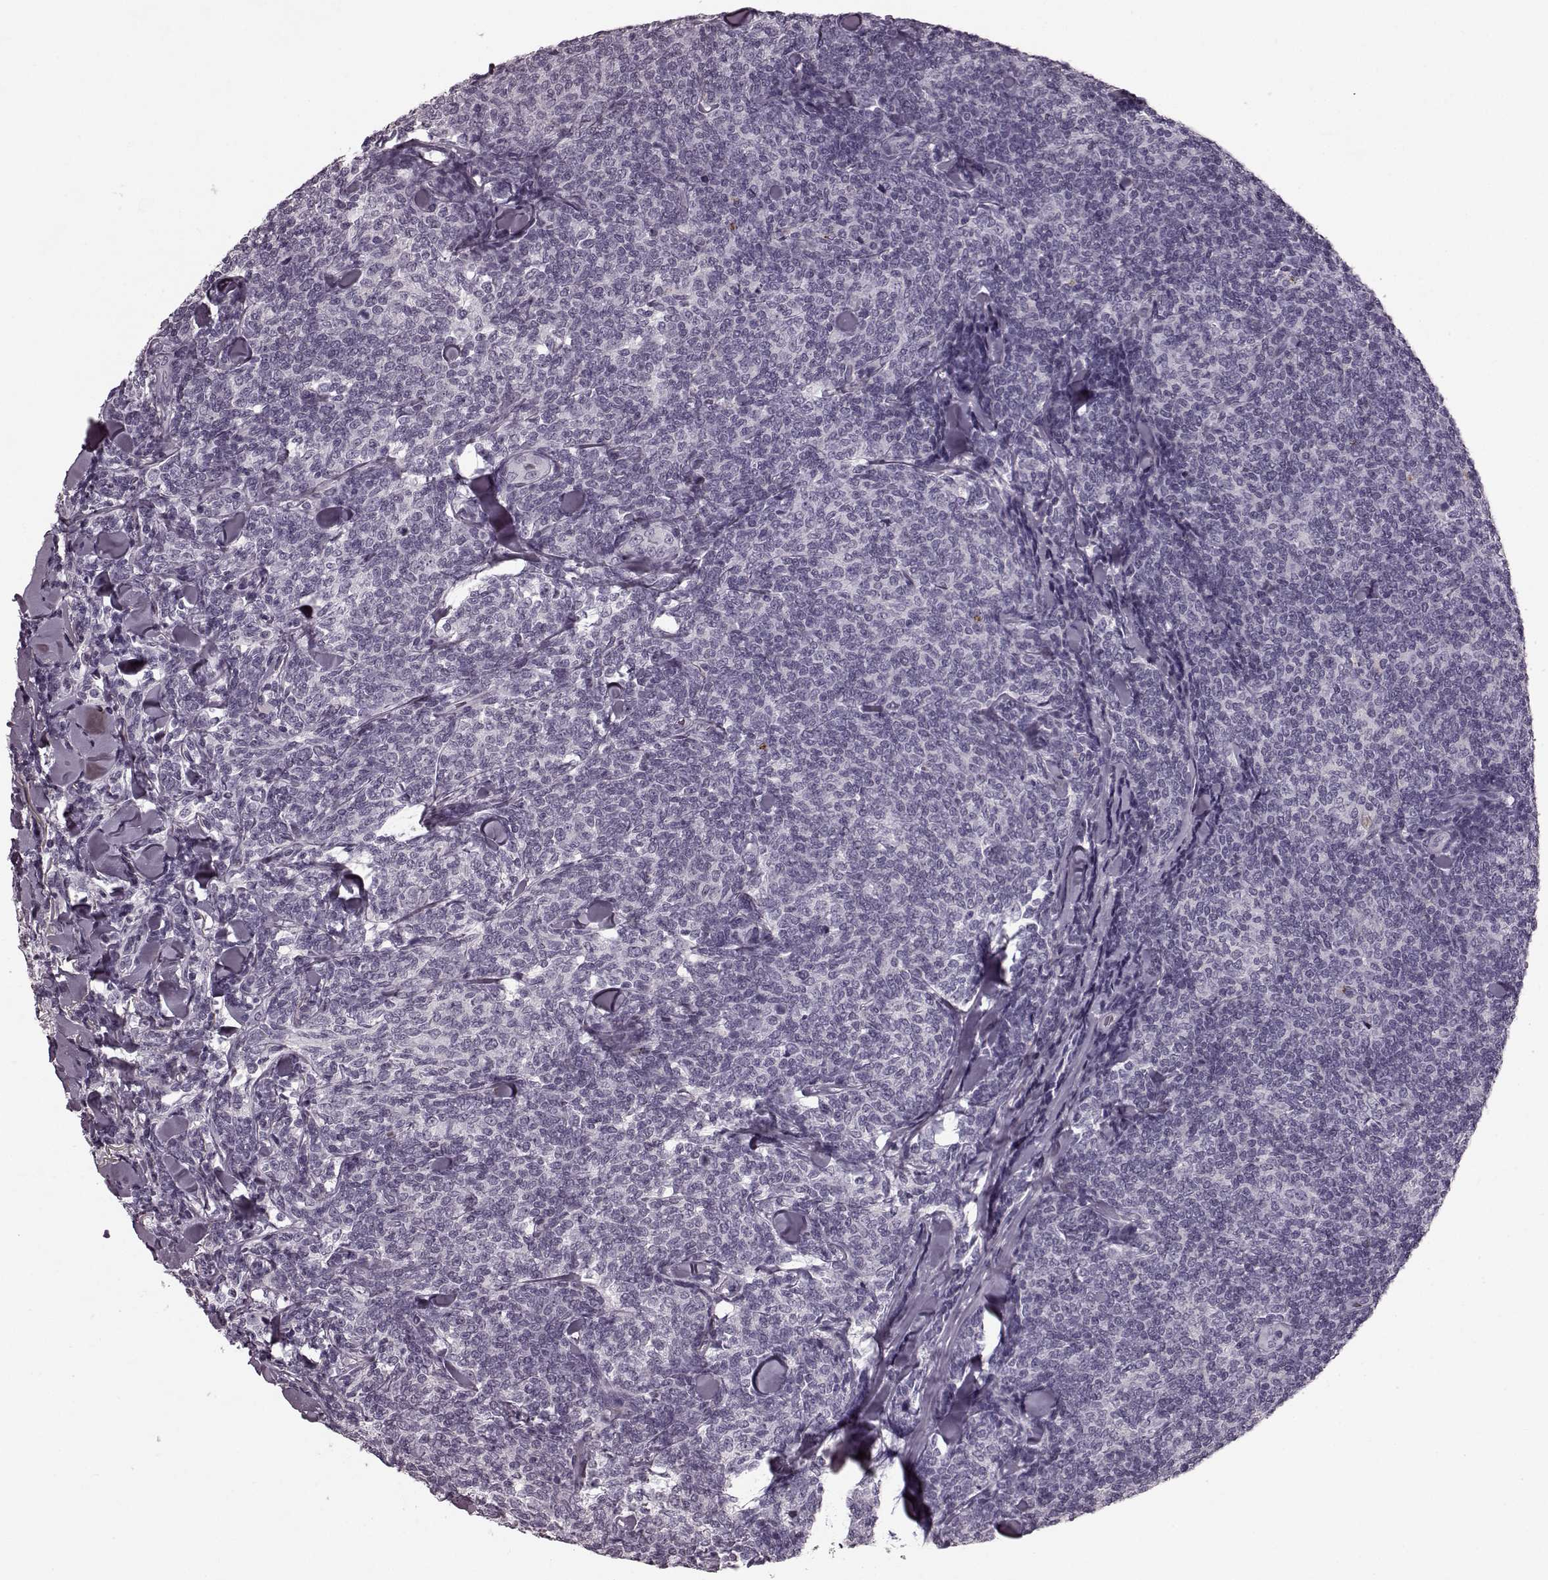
{"staining": {"intensity": "negative", "quantity": "none", "location": "none"}, "tissue": "lymphoma", "cell_type": "Tumor cells", "image_type": "cancer", "snomed": [{"axis": "morphology", "description": "Malignant lymphoma, non-Hodgkin's type, Low grade"}, {"axis": "topography", "description": "Lymph node"}], "caption": "Immunohistochemistry (IHC) of lymphoma shows no staining in tumor cells.", "gene": "CST7", "patient": {"sex": "female", "age": 56}}